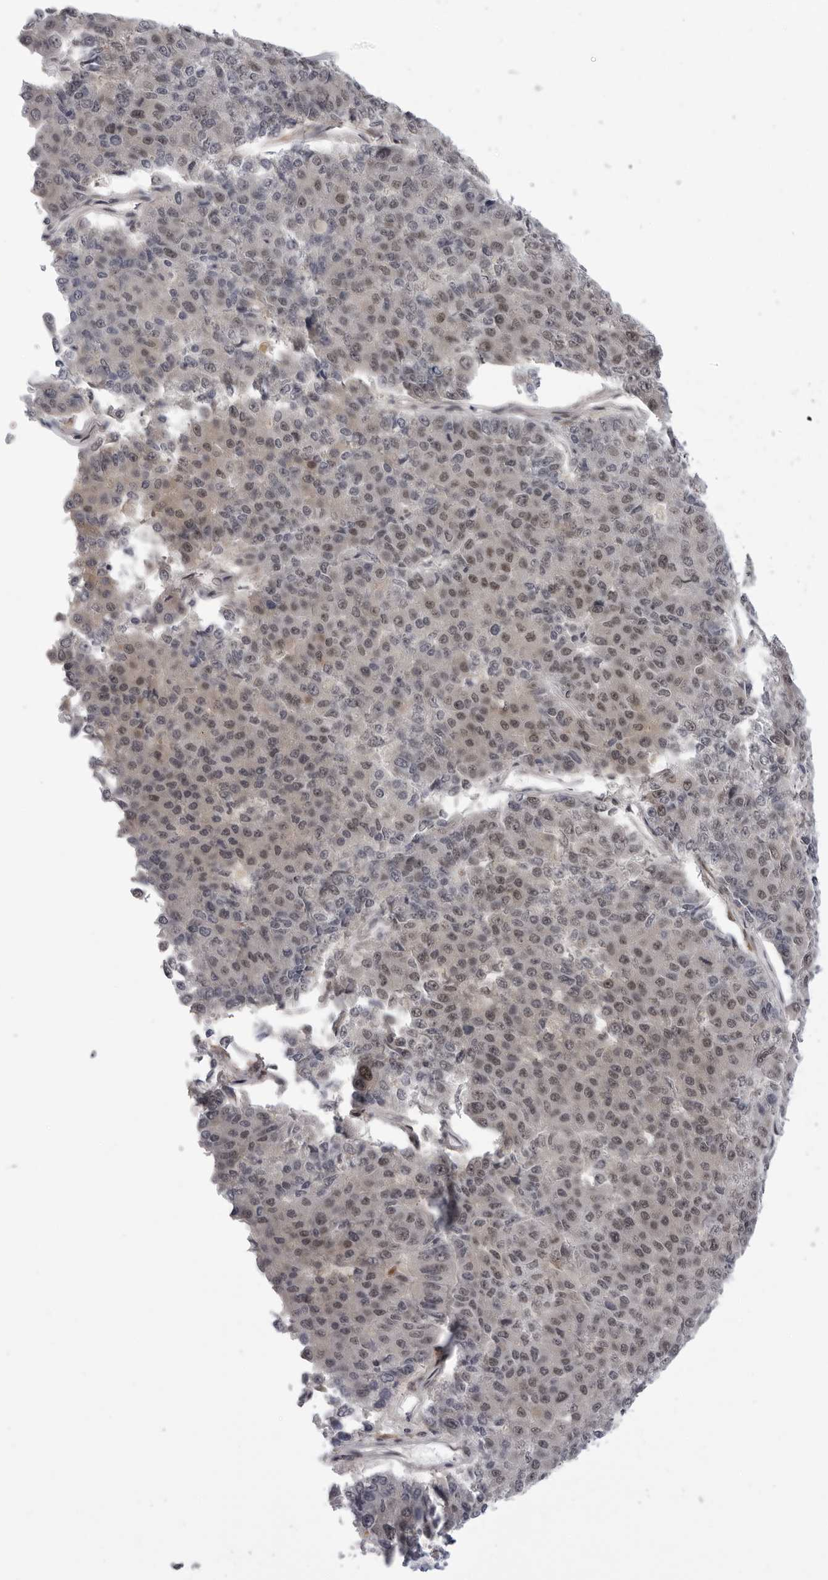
{"staining": {"intensity": "moderate", "quantity": ">75%", "location": "nuclear"}, "tissue": "pancreatic cancer", "cell_type": "Tumor cells", "image_type": "cancer", "snomed": [{"axis": "morphology", "description": "Adenocarcinoma, NOS"}, {"axis": "topography", "description": "Pancreas"}], "caption": "A high-resolution micrograph shows immunohistochemistry (IHC) staining of adenocarcinoma (pancreatic), which reveals moderate nuclear staining in about >75% of tumor cells.", "gene": "ALPK2", "patient": {"sex": "male", "age": 50}}